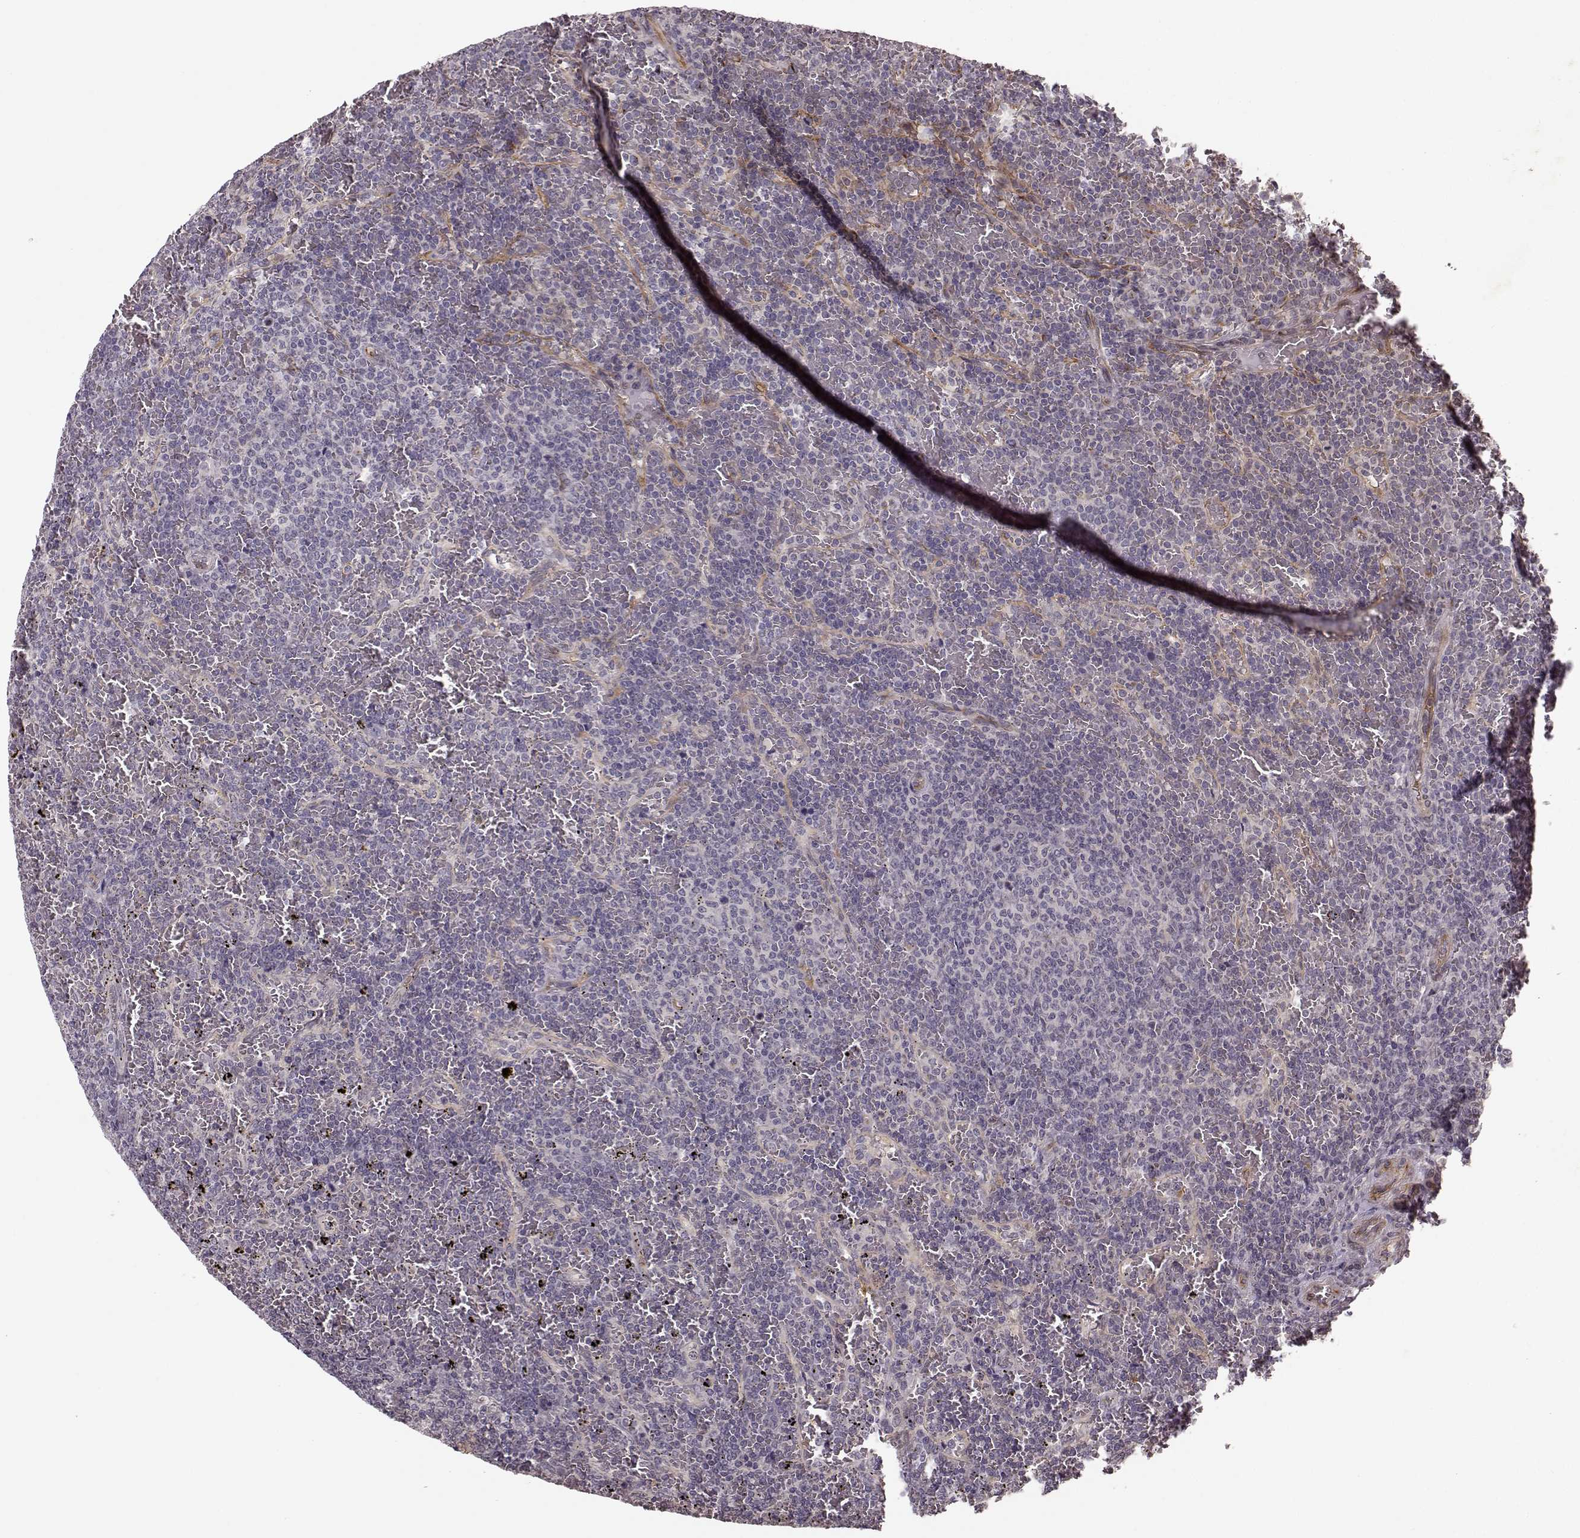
{"staining": {"intensity": "negative", "quantity": "none", "location": "none"}, "tissue": "lymphoma", "cell_type": "Tumor cells", "image_type": "cancer", "snomed": [{"axis": "morphology", "description": "Malignant lymphoma, non-Hodgkin's type, Low grade"}, {"axis": "topography", "description": "Spleen"}], "caption": "Human malignant lymphoma, non-Hodgkin's type (low-grade) stained for a protein using immunohistochemistry (IHC) shows no staining in tumor cells.", "gene": "MTR", "patient": {"sex": "female", "age": 77}}